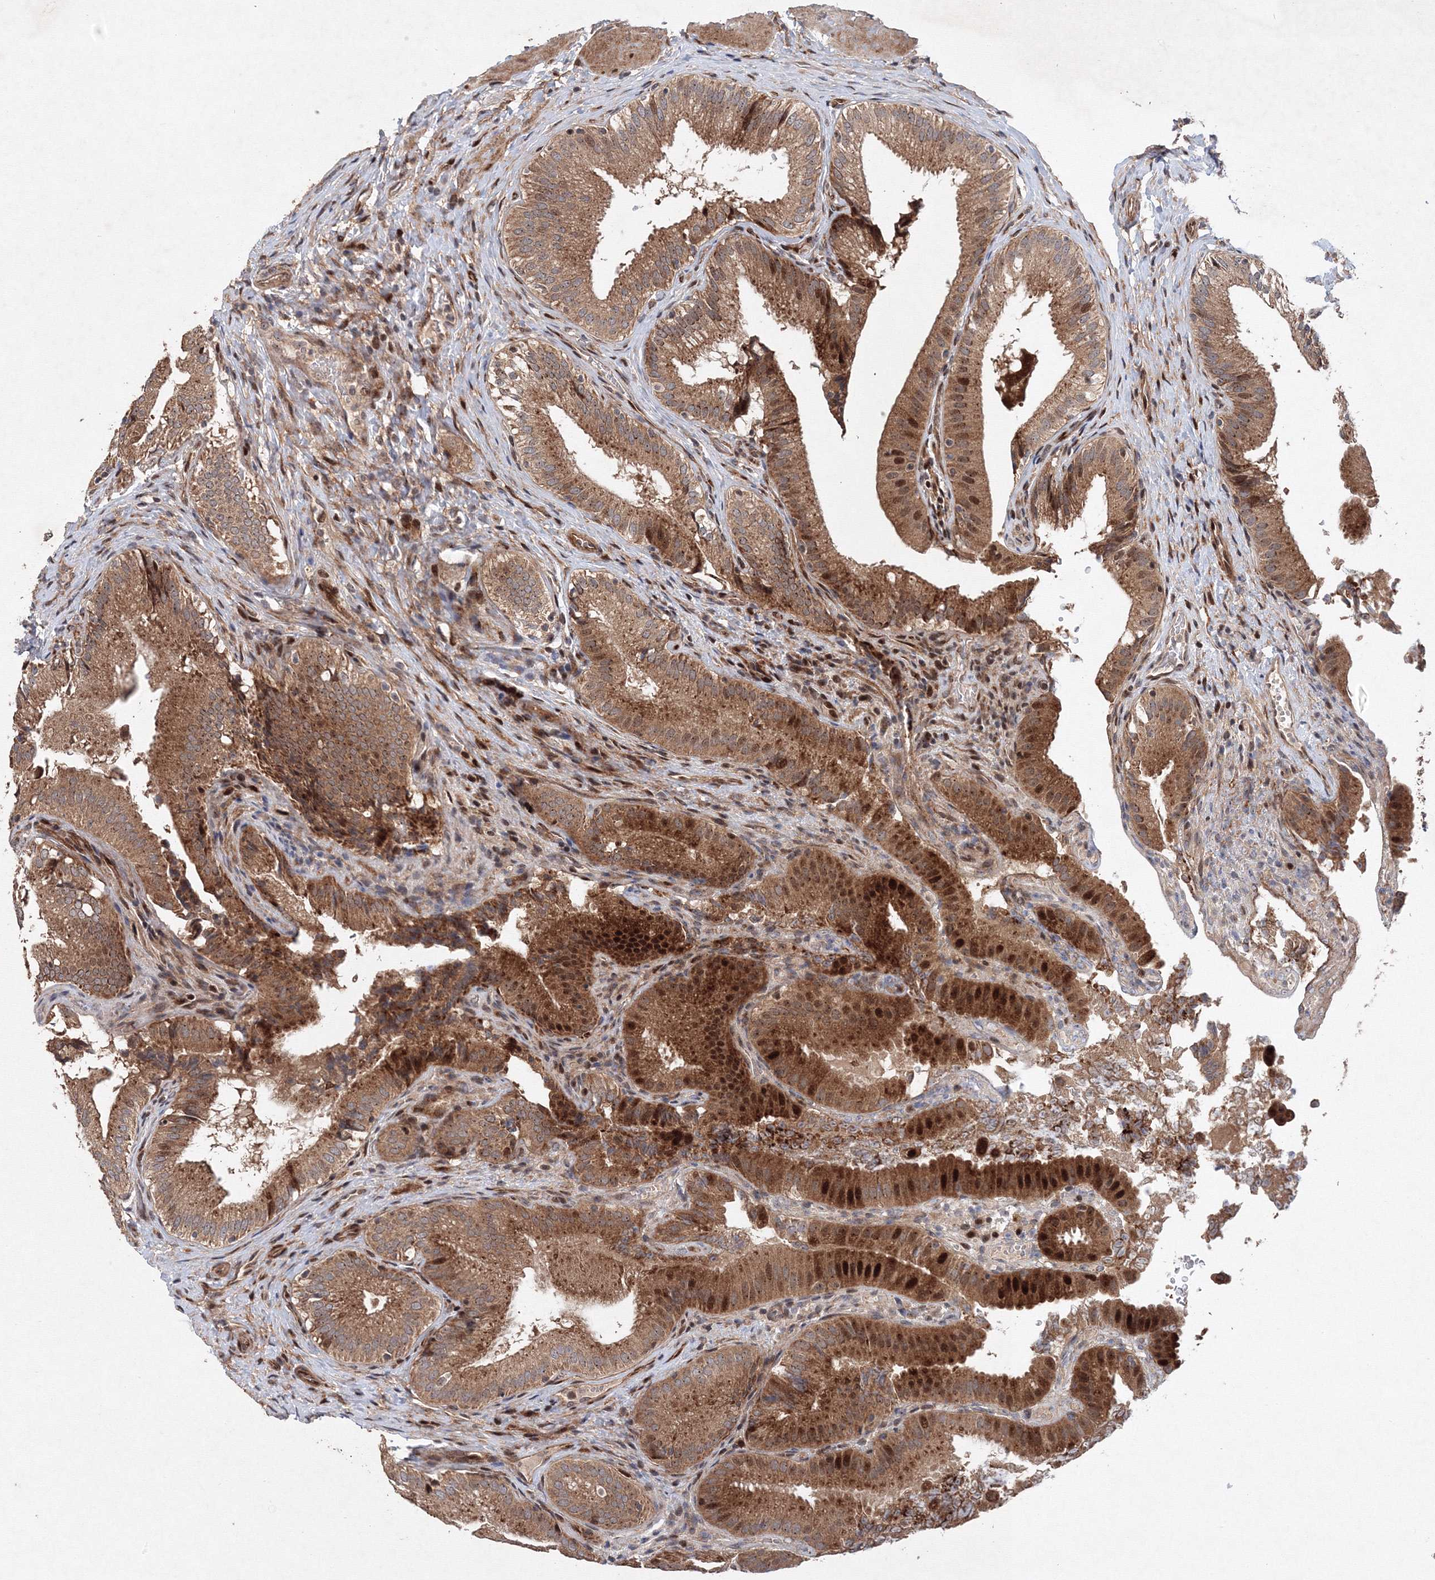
{"staining": {"intensity": "strong", "quantity": ">75%", "location": "cytoplasmic/membranous,nuclear"}, "tissue": "gallbladder", "cell_type": "Glandular cells", "image_type": "normal", "snomed": [{"axis": "morphology", "description": "Normal tissue, NOS"}, {"axis": "topography", "description": "Gallbladder"}], "caption": "Strong cytoplasmic/membranous,nuclear expression is identified in approximately >75% of glandular cells in unremarkable gallbladder.", "gene": "ANKAR", "patient": {"sex": "female", "age": 30}}